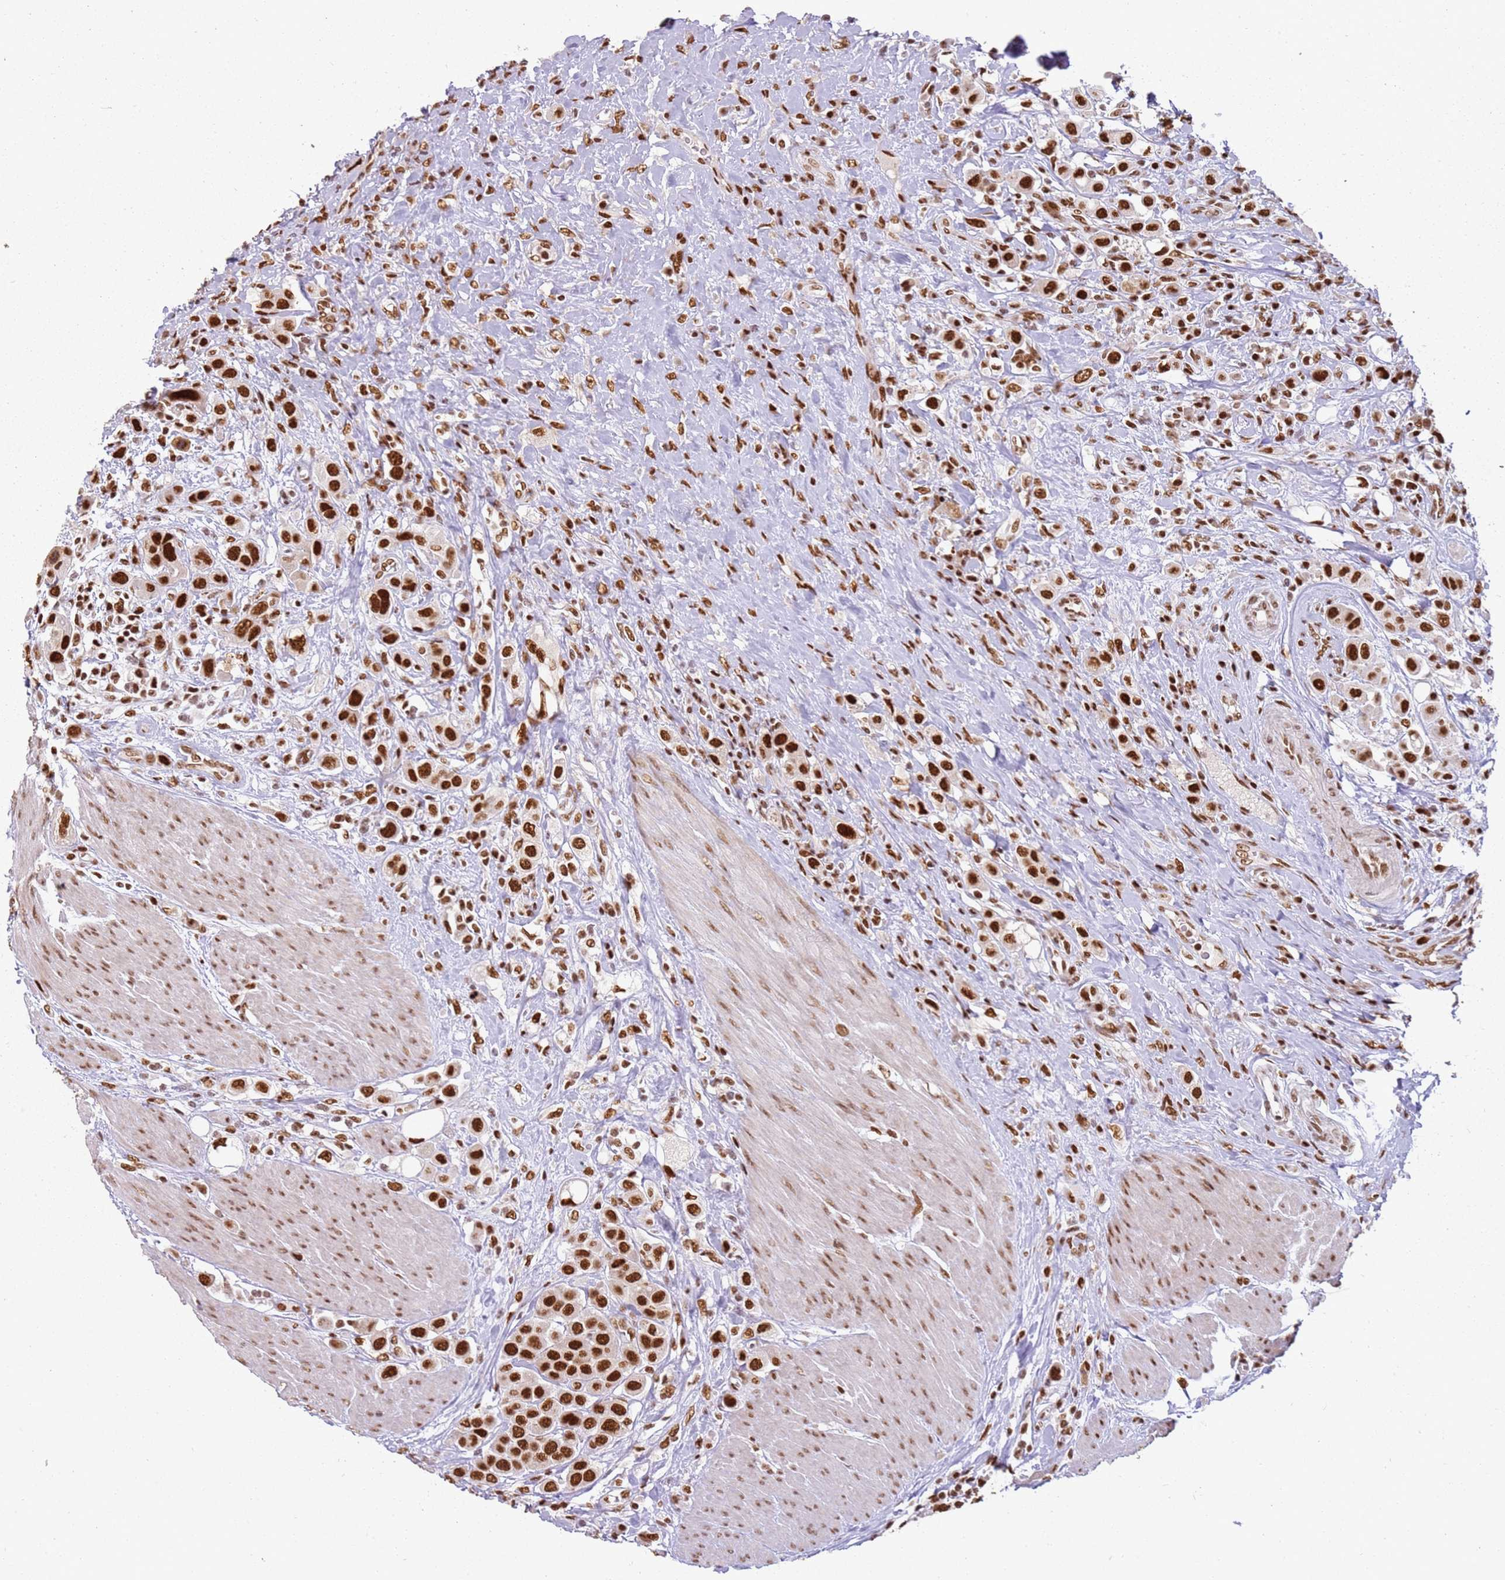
{"staining": {"intensity": "strong", "quantity": ">75%", "location": "nuclear"}, "tissue": "urothelial cancer", "cell_type": "Tumor cells", "image_type": "cancer", "snomed": [{"axis": "morphology", "description": "Urothelial carcinoma, High grade"}, {"axis": "topography", "description": "Urinary bladder"}], "caption": "This image reveals immunohistochemistry (IHC) staining of urothelial cancer, with high strong nuclear expression in about >75% of tumor cells.", "gene": "TENT4A", "patient": {"sex": "male", "age": 50}}